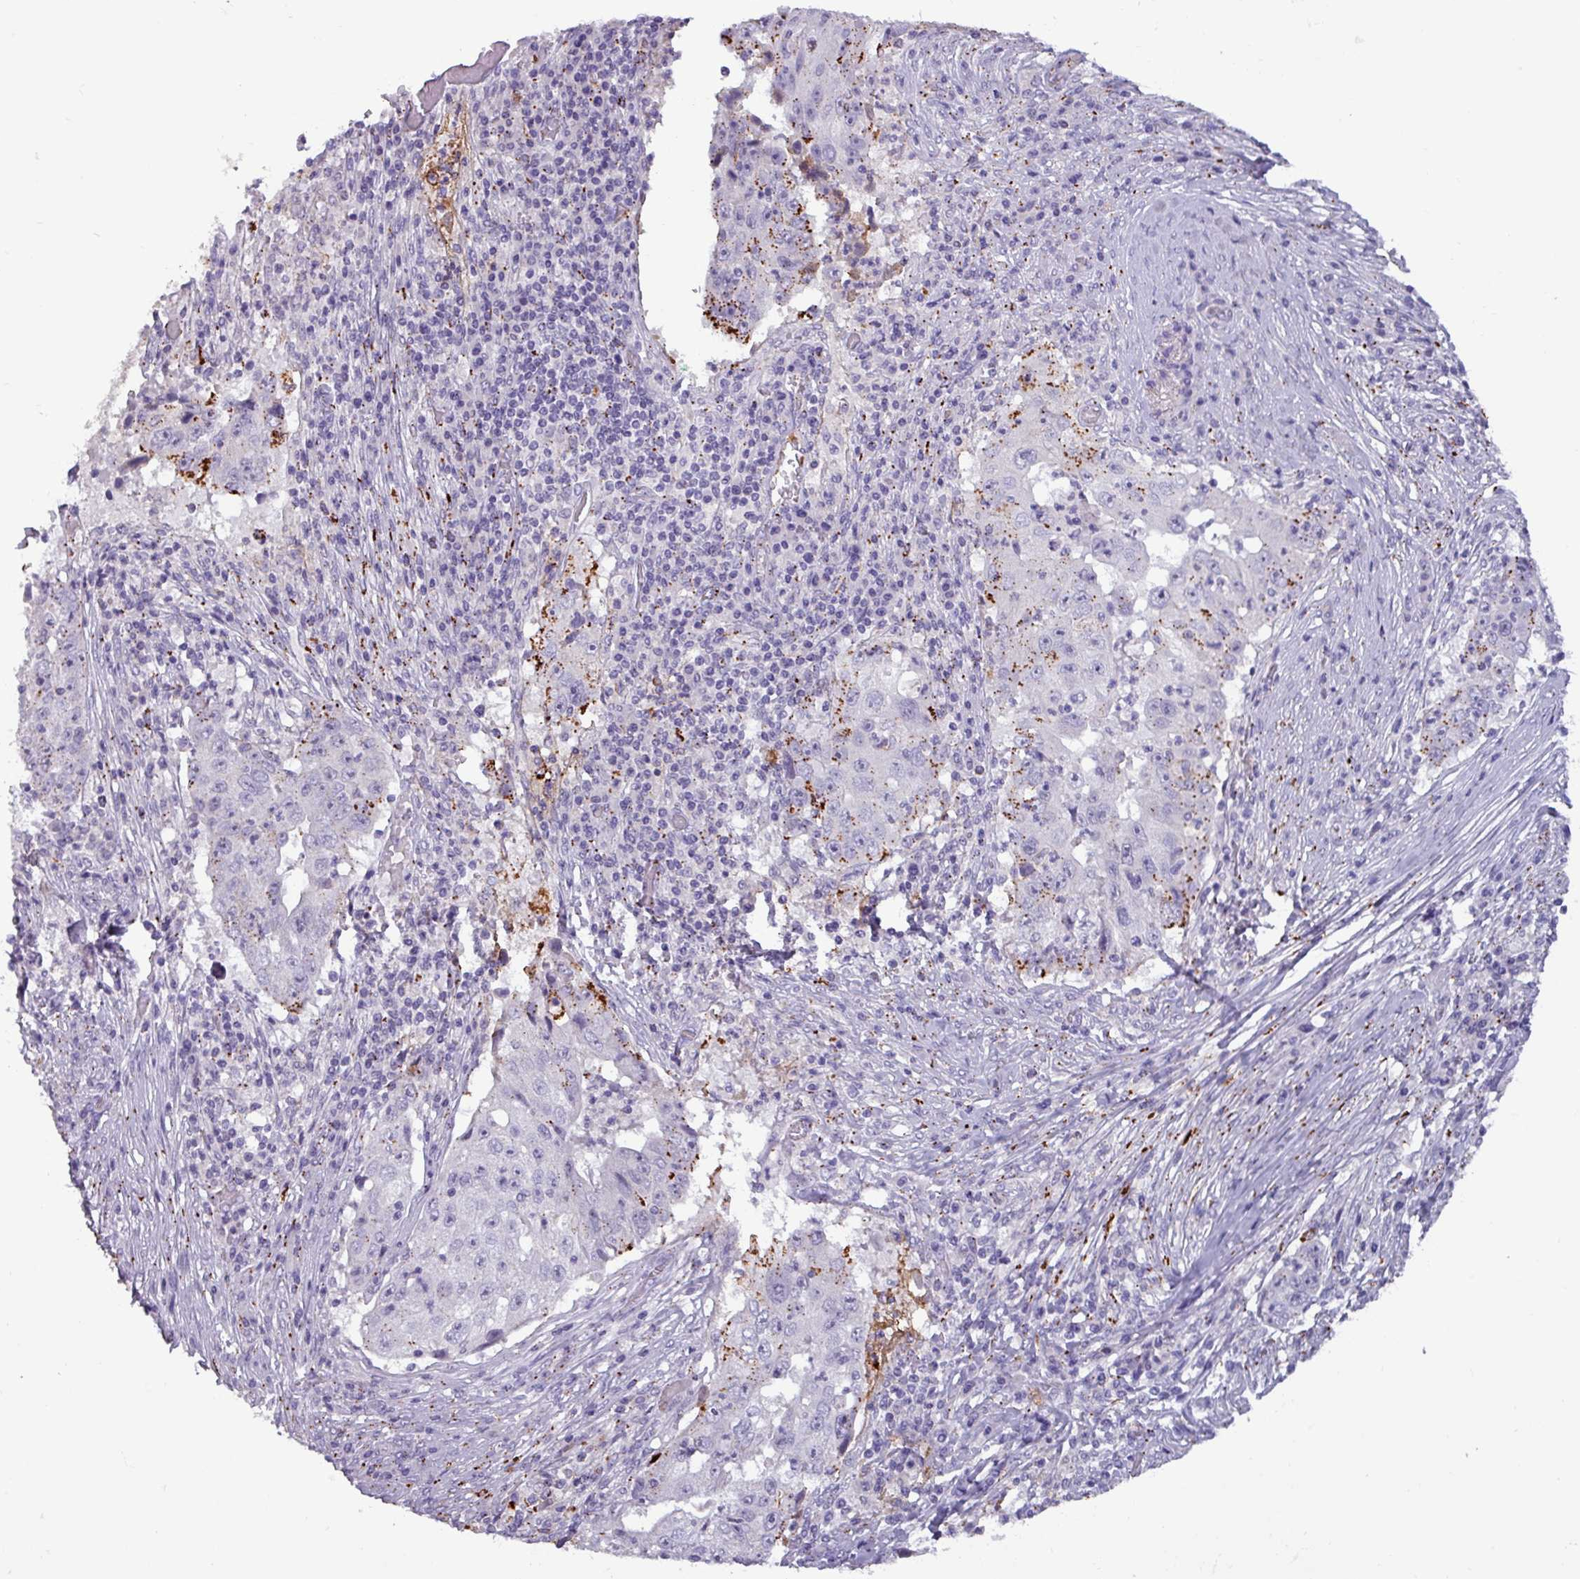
{"staining": {"intensity": "moderate", "quantity": "<25%", "location": "cytoplasmic/membranous"}, "tissue": "lung cancer", "cell_type": "Tumor cells", "image_type": "cancer", "snomed": [{"axis": "morphology", "description": "Squamous cell carcinoma, NOS"}, {"axis": "topography", "description": "Lung"}], "caption": "IHC photomicrograph of human squamous cell carcinoma (lung) stained for a protein (brown), which shows low levels of moderate cytoplasmic/membranous positivity in approximately <25% of tumor cells.", "gene": "PLIN2", "patient": {"sex": "male", "age": 64}}